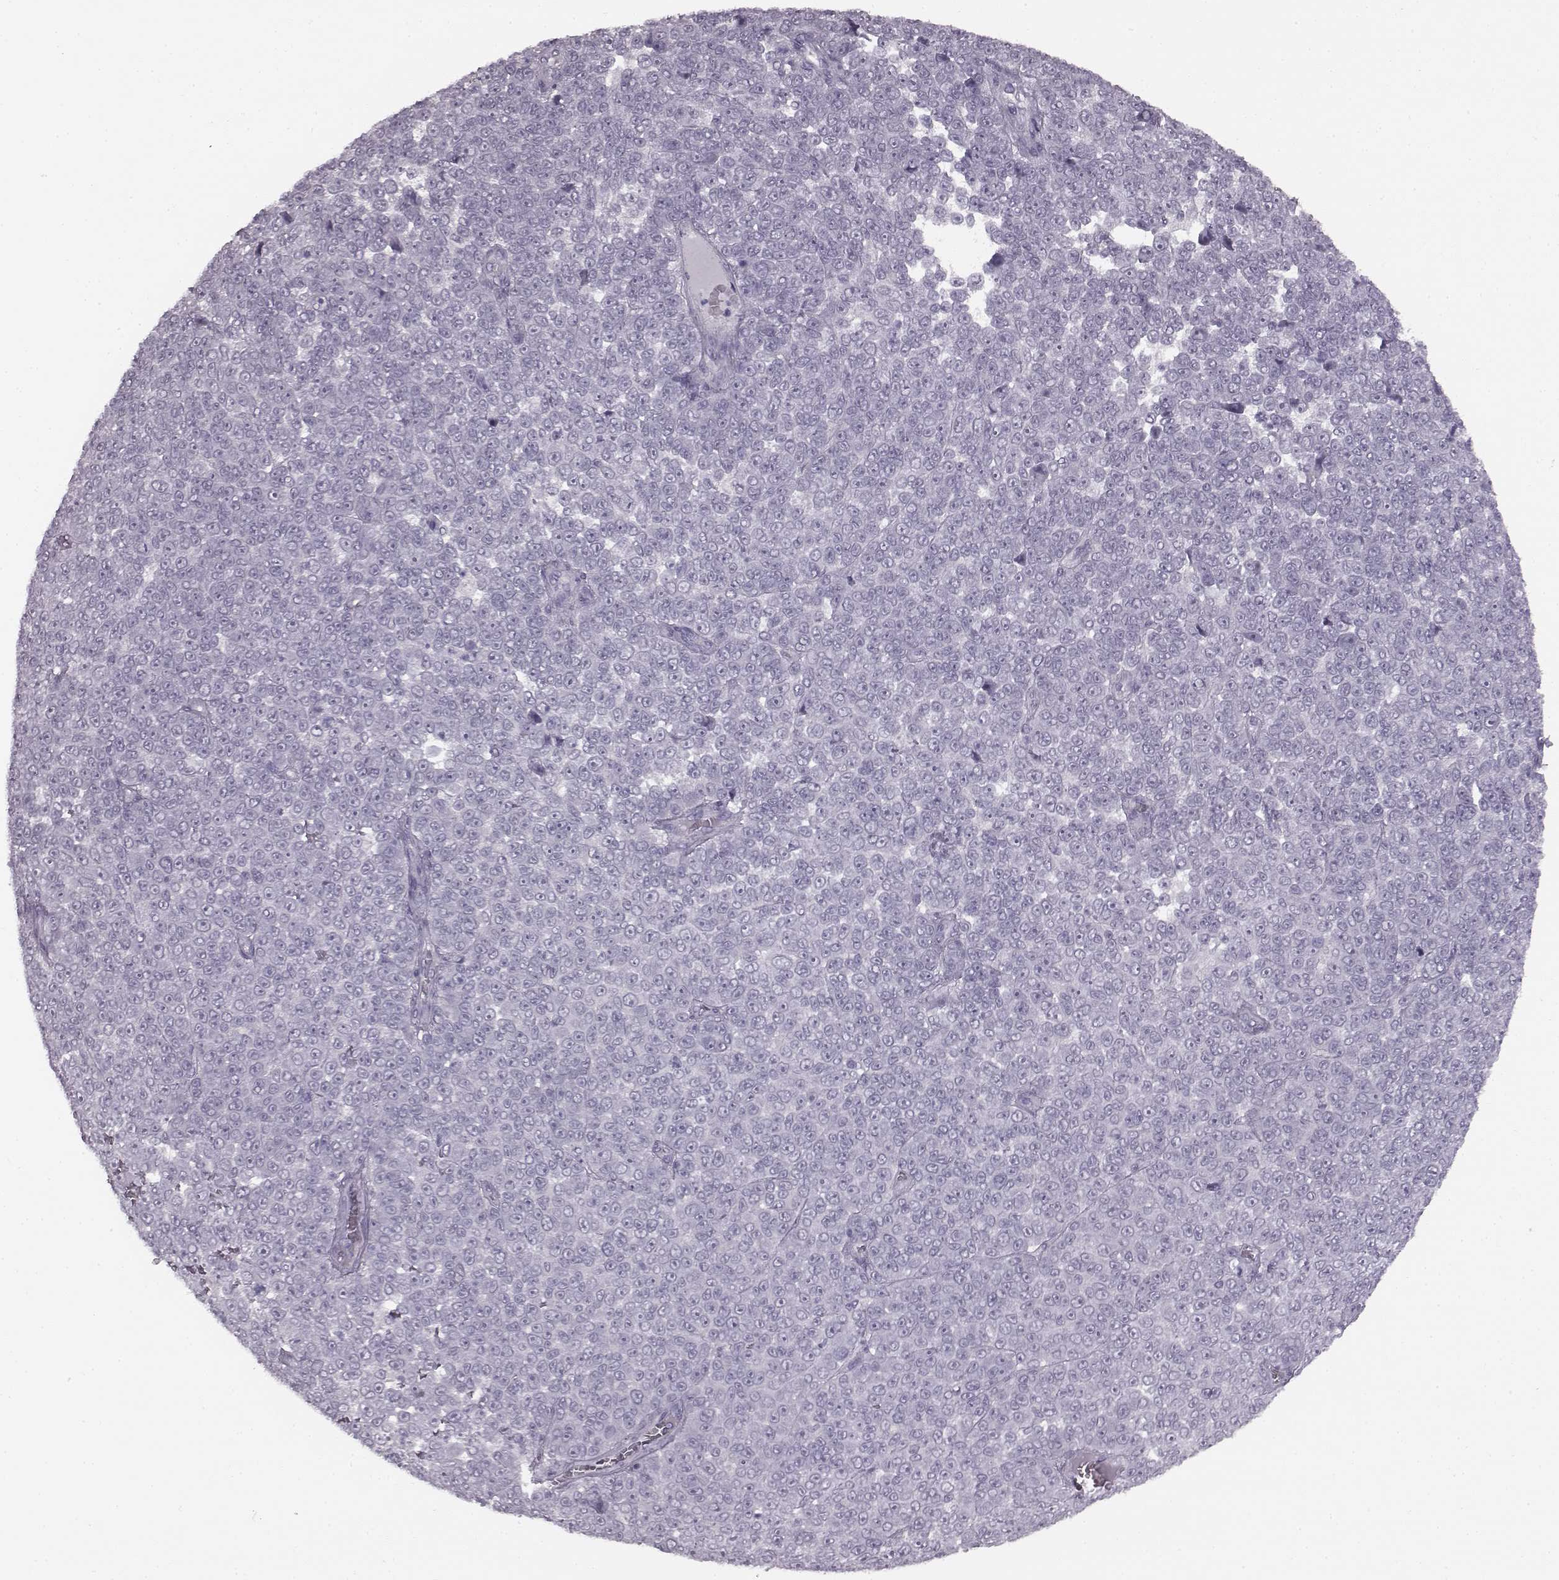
{"staining": {"intensity": "negative", "quantity": "none", "location": "none"}, "tissue": "melanoma", "cell_type": "Tumor cells", "image_type": "cancer", "snomed": [{"axis": "morphology", "description": "Malignant melanoma, NOS"}, {"axis": "topography", "description": "Skin"}], "caption": "Human melanoma stained for a protein using immunohistochemistry reveals no positivity in tumor cells.", "gene": "JSRP1", "patient": {"sex": "female", "age": 95}}